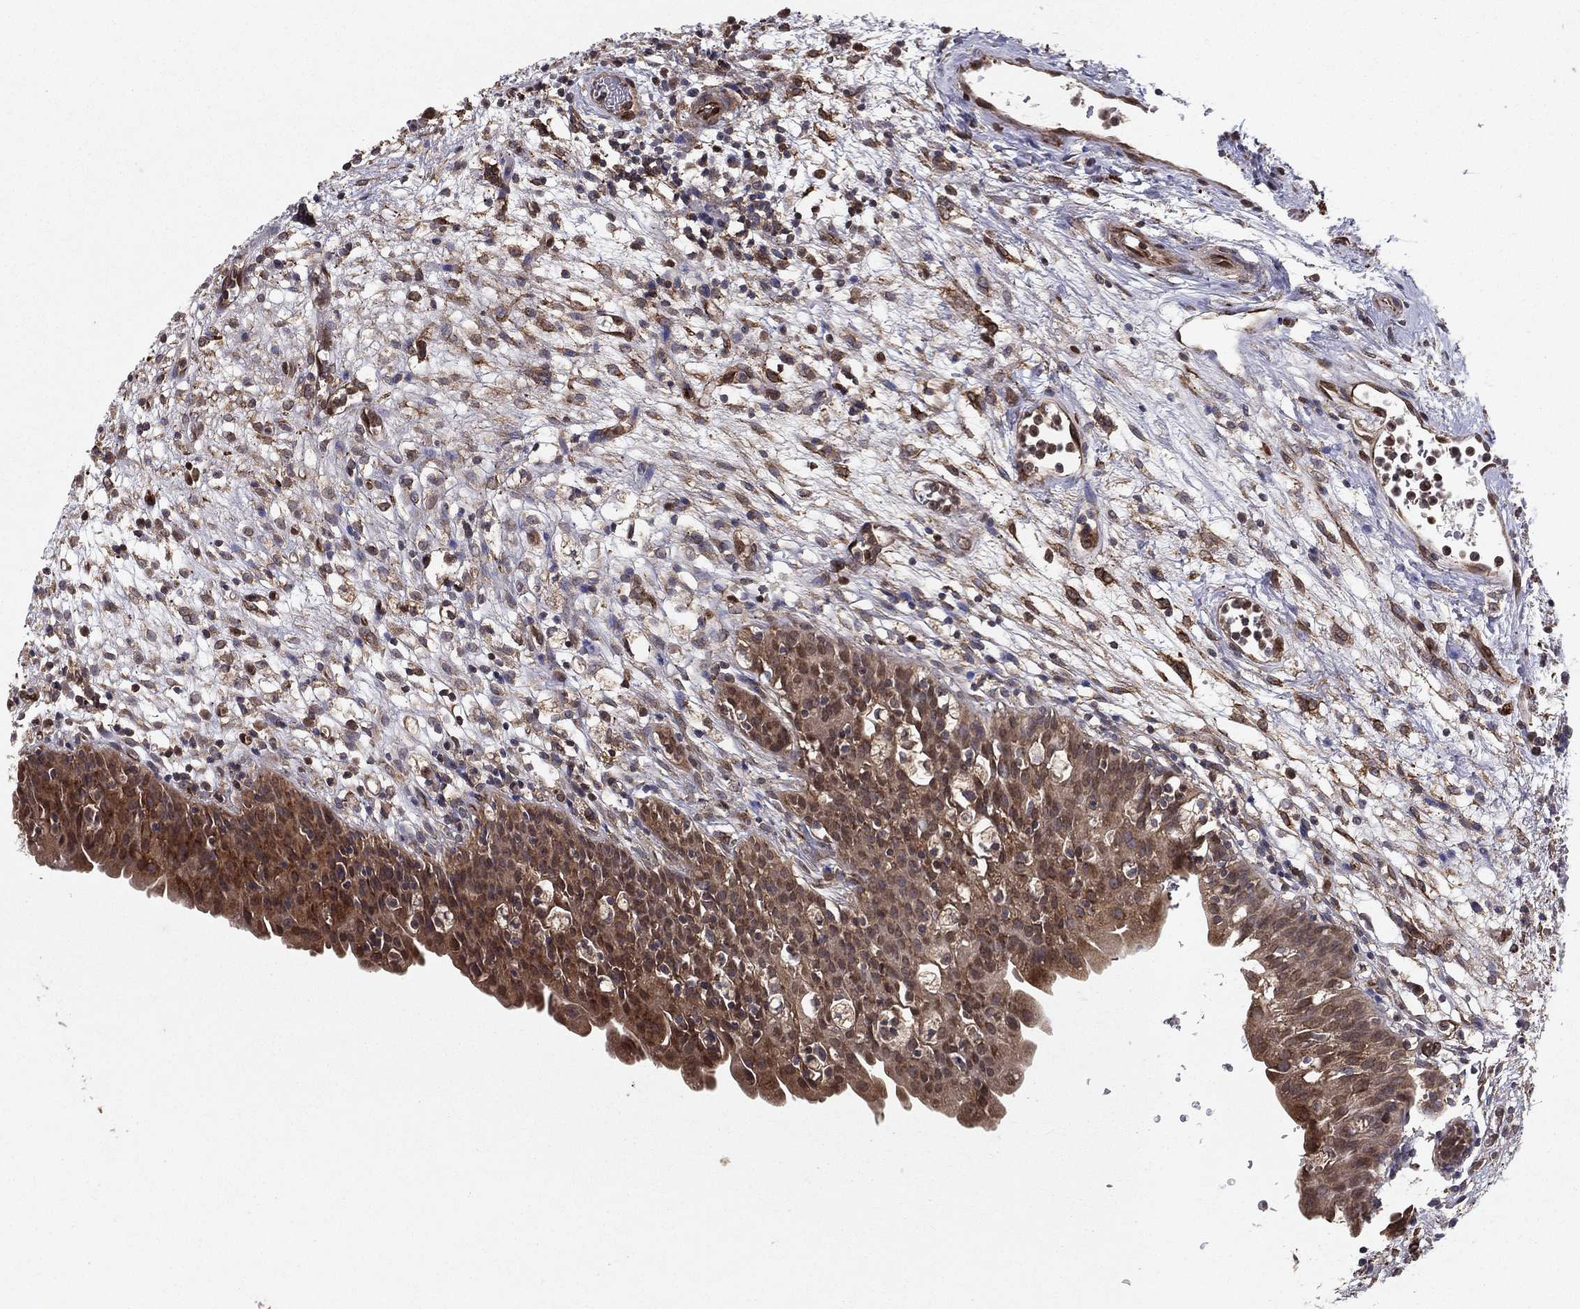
{"staining": {"intensity": "moderate", "quantity": ">75%", "location": "cytoplasmic/membranous"}, "tissue": "urinary bladder", "cell_type": "Urothelial cells", "image_type": "normal", "snomed": [{"axis": "morphology", "description": "Normal tissue, NOS"}, {"axis": "topography", "description": "Urinary bladder"}], "caption": "Moderate cytoplasmic/membranous protein positivity is identified in approximately >75% of urothelial cells in urinary bladder. (DAB (3,3'-diaminobenzidine) IHC, brown staining for protein, blue staining for nuclei).", "gene": "CERS2", "patient": {"sex": "male", "age": 76}}